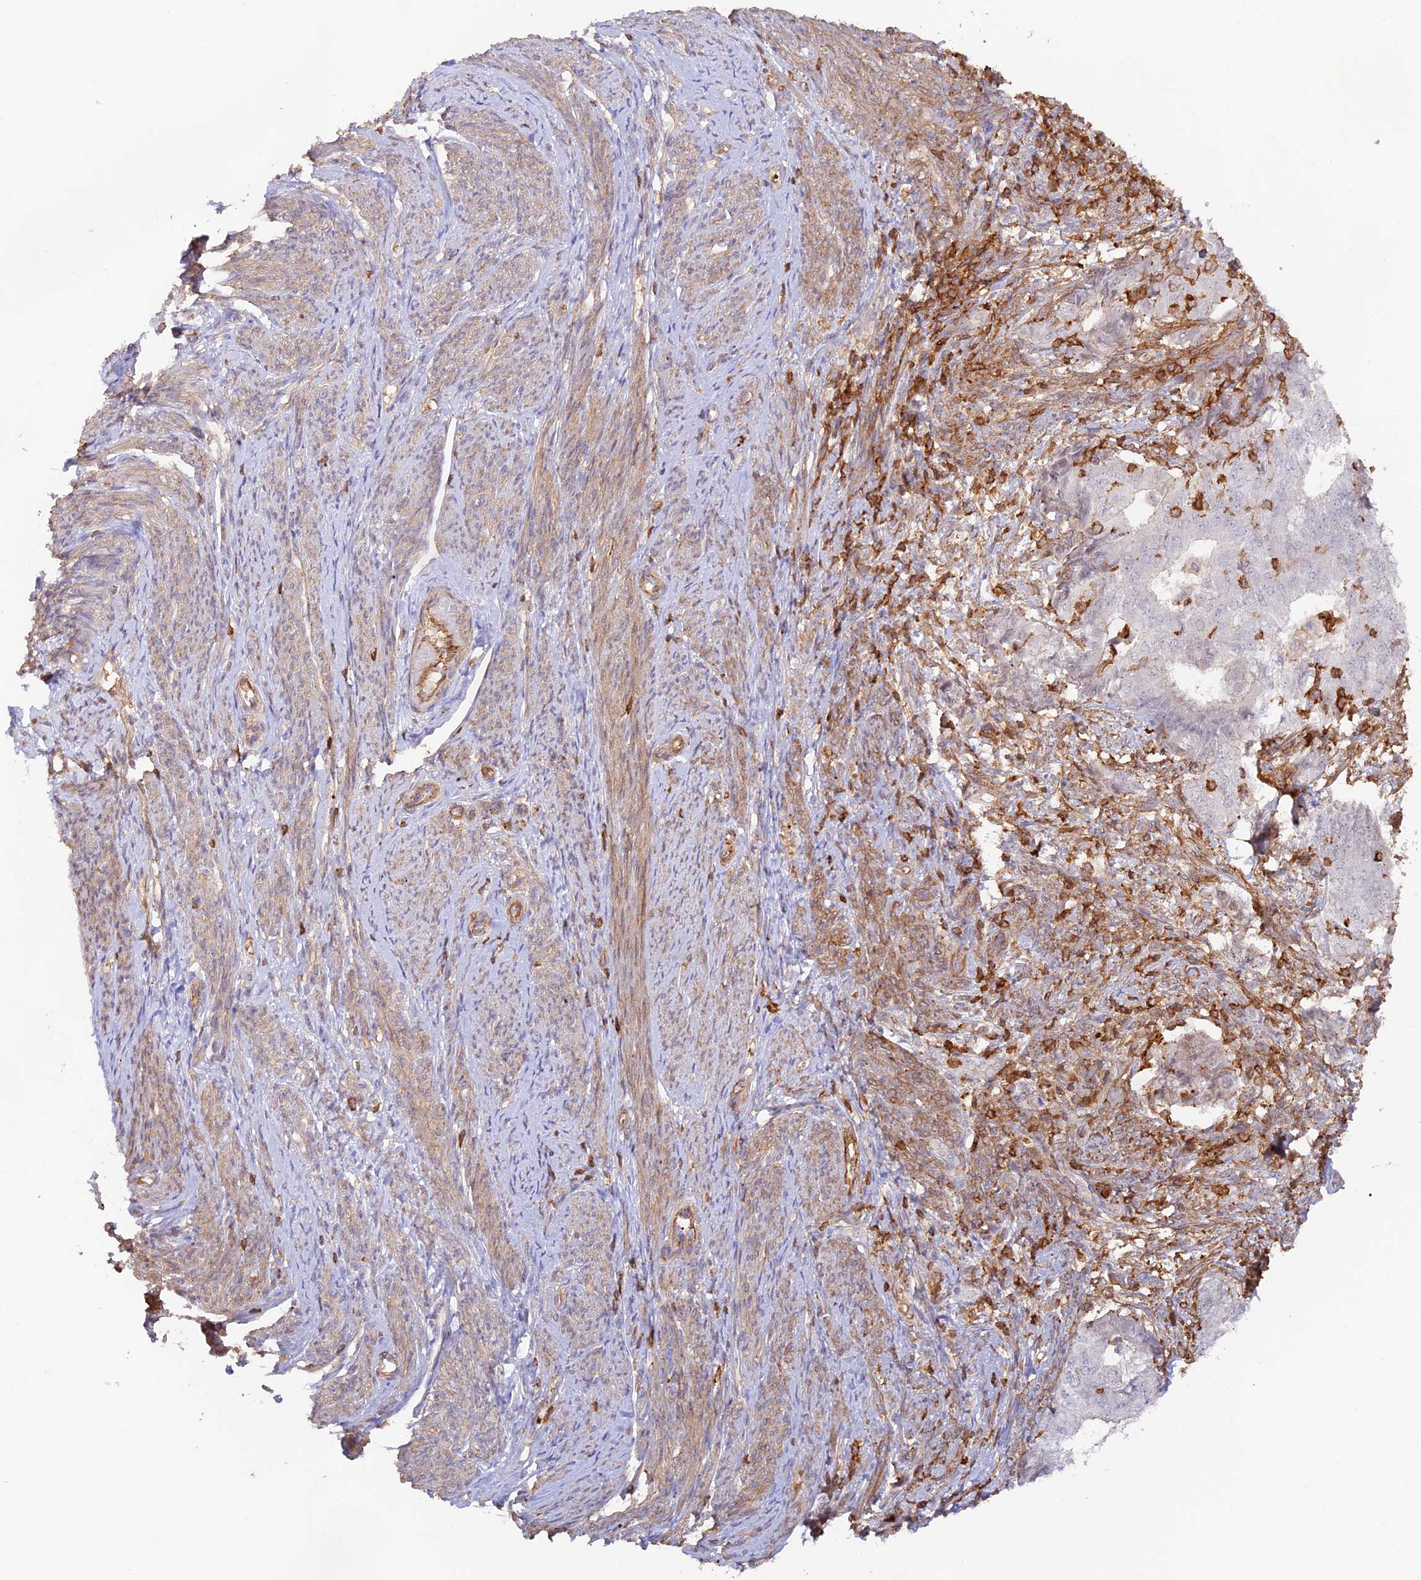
{"staining": {"intensity": "negative", "quantity": "none", "location": "none"}, "tissue": "endometrial cancer", "cell_type": "Tumor cells", "image_type": "cancer", "snomed": [{"axis": "morphology", "description": "Adenocarcinoma, NOS"}, {"axis": "topography", "description": "Endometrium"}], "caption": "This histopathology image is of endometrial adenocarcinoma stained with immunohistochemistry (IHC) to label a protein in brown with the nuclei are counter-stained blue. There is no expression in tumor cells. (Stains: DAB IHC with hematoxylin counter stain, Microscopy: brightfield microscopy at high magnification).", "gene": "DENND1C", "patient": {"sex": "female", "age": 62}}